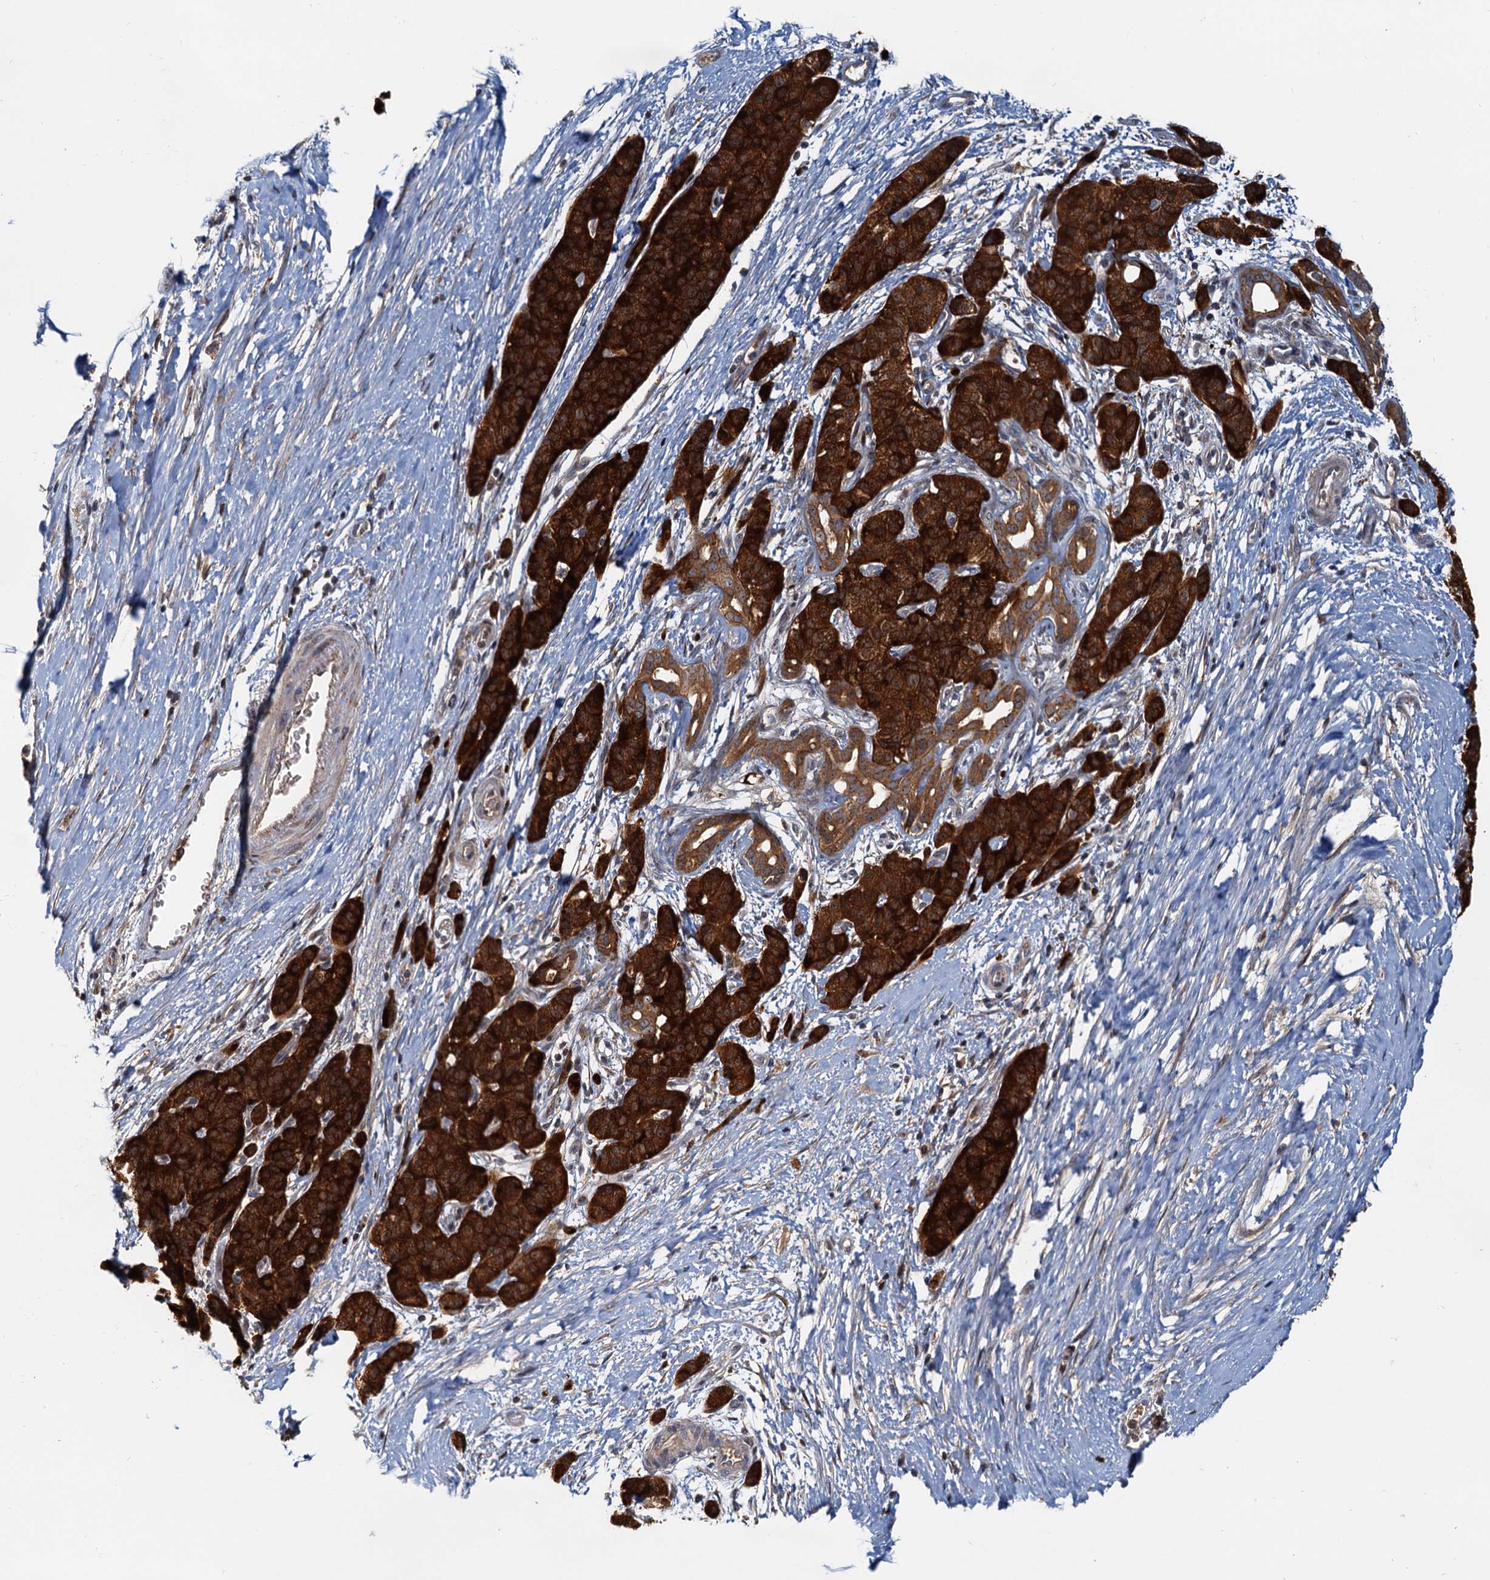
{"staining": {"intensity": "strong", "quantity": ">75%", "location": "cytoplasmic/membranous"}, "tissue": "pancreatic cancer", "cell_type": "Tumor cells", "image_type": "cancer", "snomed": [{"axis": "morphology", "description": "Adenocarcinoma, NOS"}, {"axis": "topography", "description": "Pancreas"}], "caption": "A high-resolution image shows IHC staining of pancreatic cancer, which displays strong cytoplasmic/membranous staining in approximately >75% of tumor cells. (DAB IHC, brown staining for protein, blue staining for nuclei).", "gene": "TOLLIP", "patient": {"sex": "male", "age": 50}}